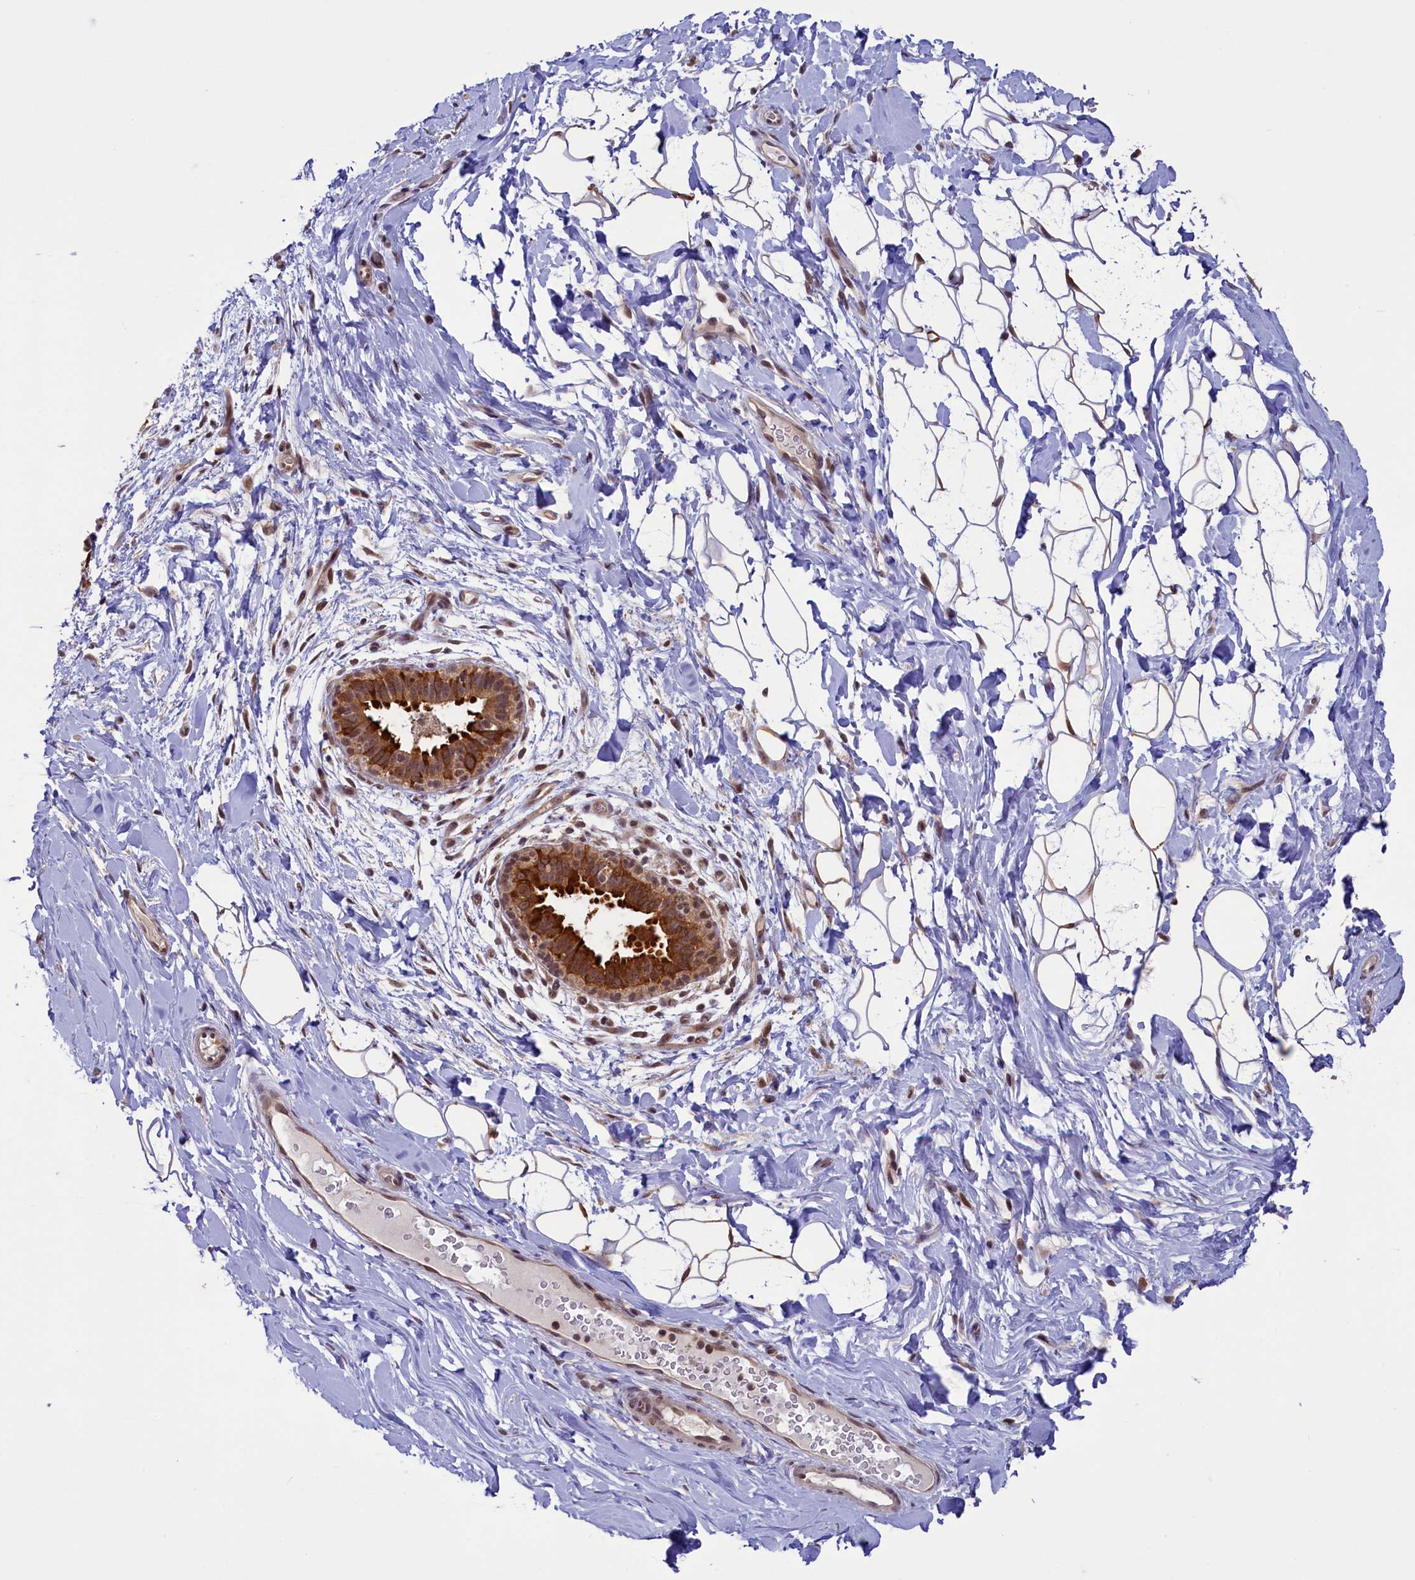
{"staining": {"intensity": "moderate", "quantity": "25%-75%", "location": "cytoplasmic/membranous,nuclear"}, "tissue": "adipose tissue", "cell_type": "Adipocytes", "image_type": "normal", "snomed": [{"axis": "morphology", "description": "Normal tissue, NOS"}, {"axis": "topography", "description": "Breast"}], "caption": "Immunohistochemistry (IHC) (DAB) staining of normal adipose tissue exhibits moderate cytoplasmic/membranous,nuclear protein staining in about 25%-75% of adipocytes.", "gene": "SLC7A6OS", "patient": {"sex": "female", "age": 26}}